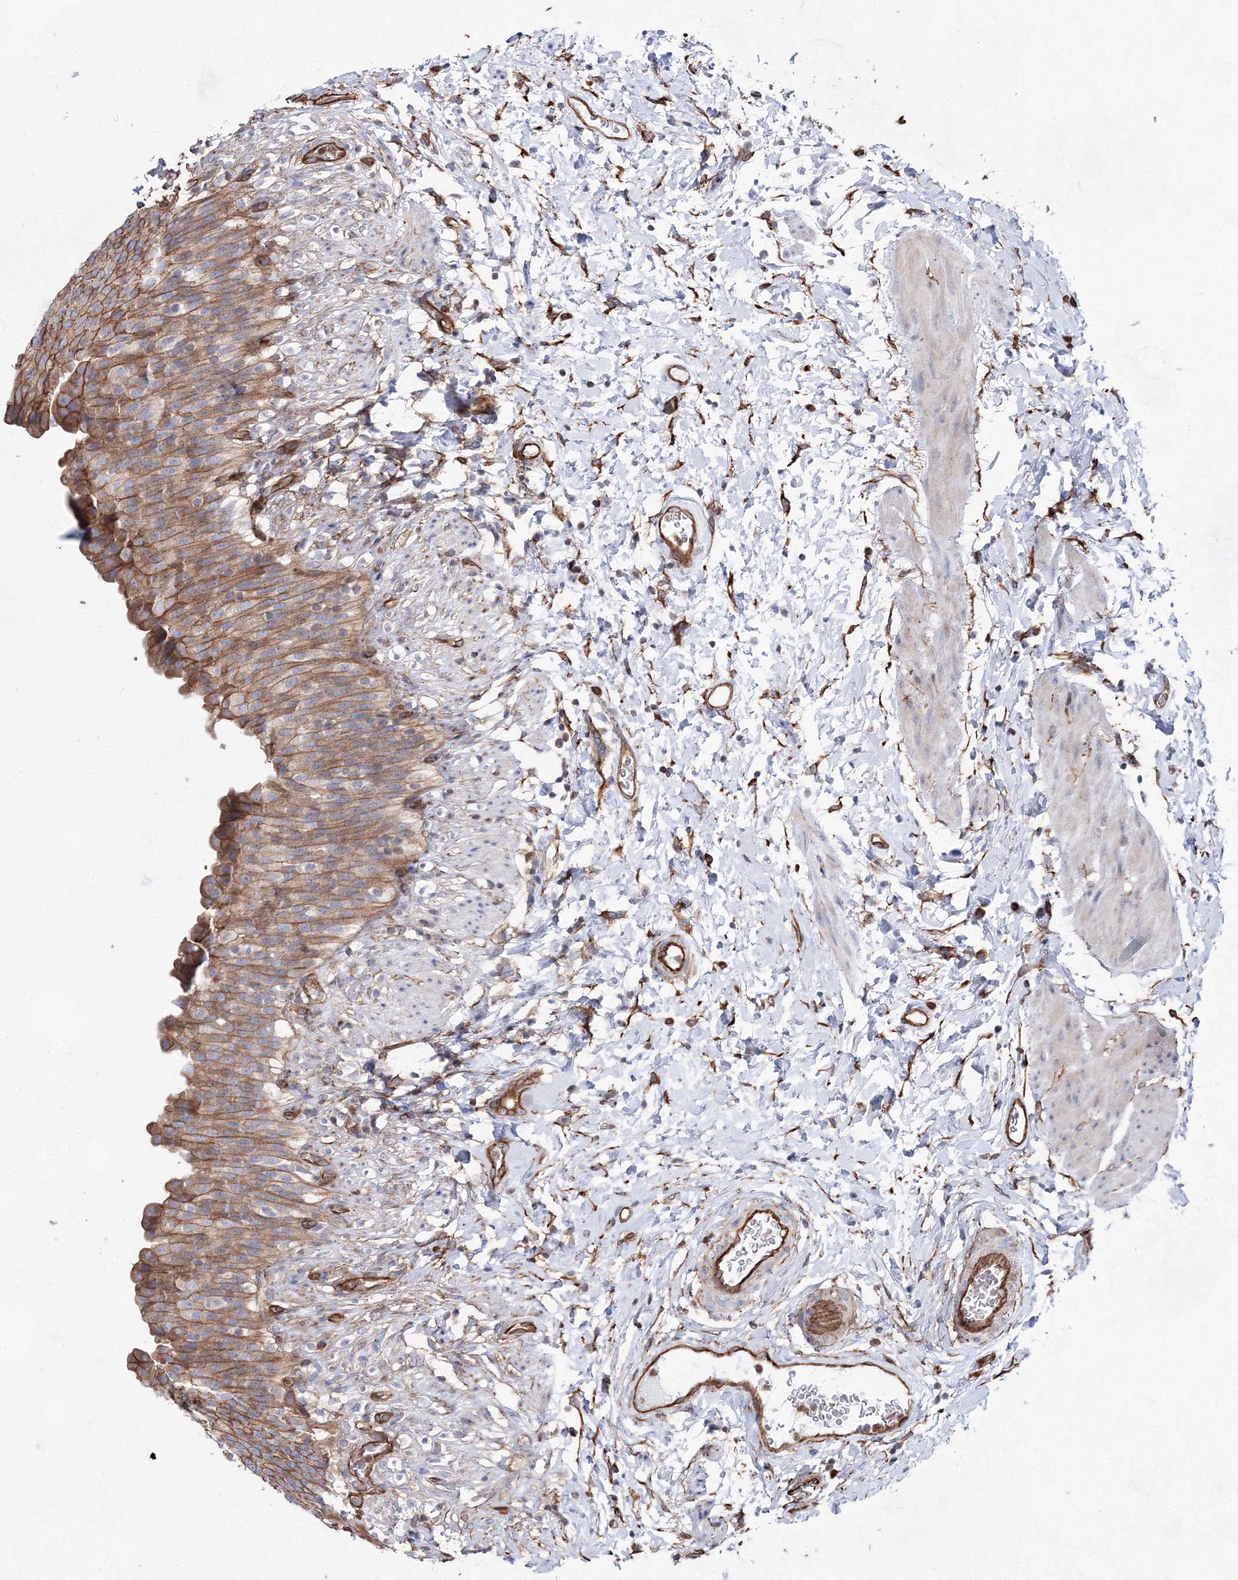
{"staining": {"intensity": "moderate", "quantity": ">75%", "location": "cytoplasmic/membranous"}, "tissue": "urinary bladder", "cell_type": "Urothelial cells", "image_type": "normal", "snomed": [{"axis": "morphology", "description": "Normal tissue, NOS"}, {"axis": "topography", "description": "Urinary bladder"}], "caption": "An immunohistochemistry (IHC) histopathology image of unremarkable tissue is shown. Protein staining in brown highlights moderate cytoplasmic/membranous positivity in urinary bladder within urothelial cells.", "gene": "ANKRD37", "patient": {"sex": "female", "age": 79}}